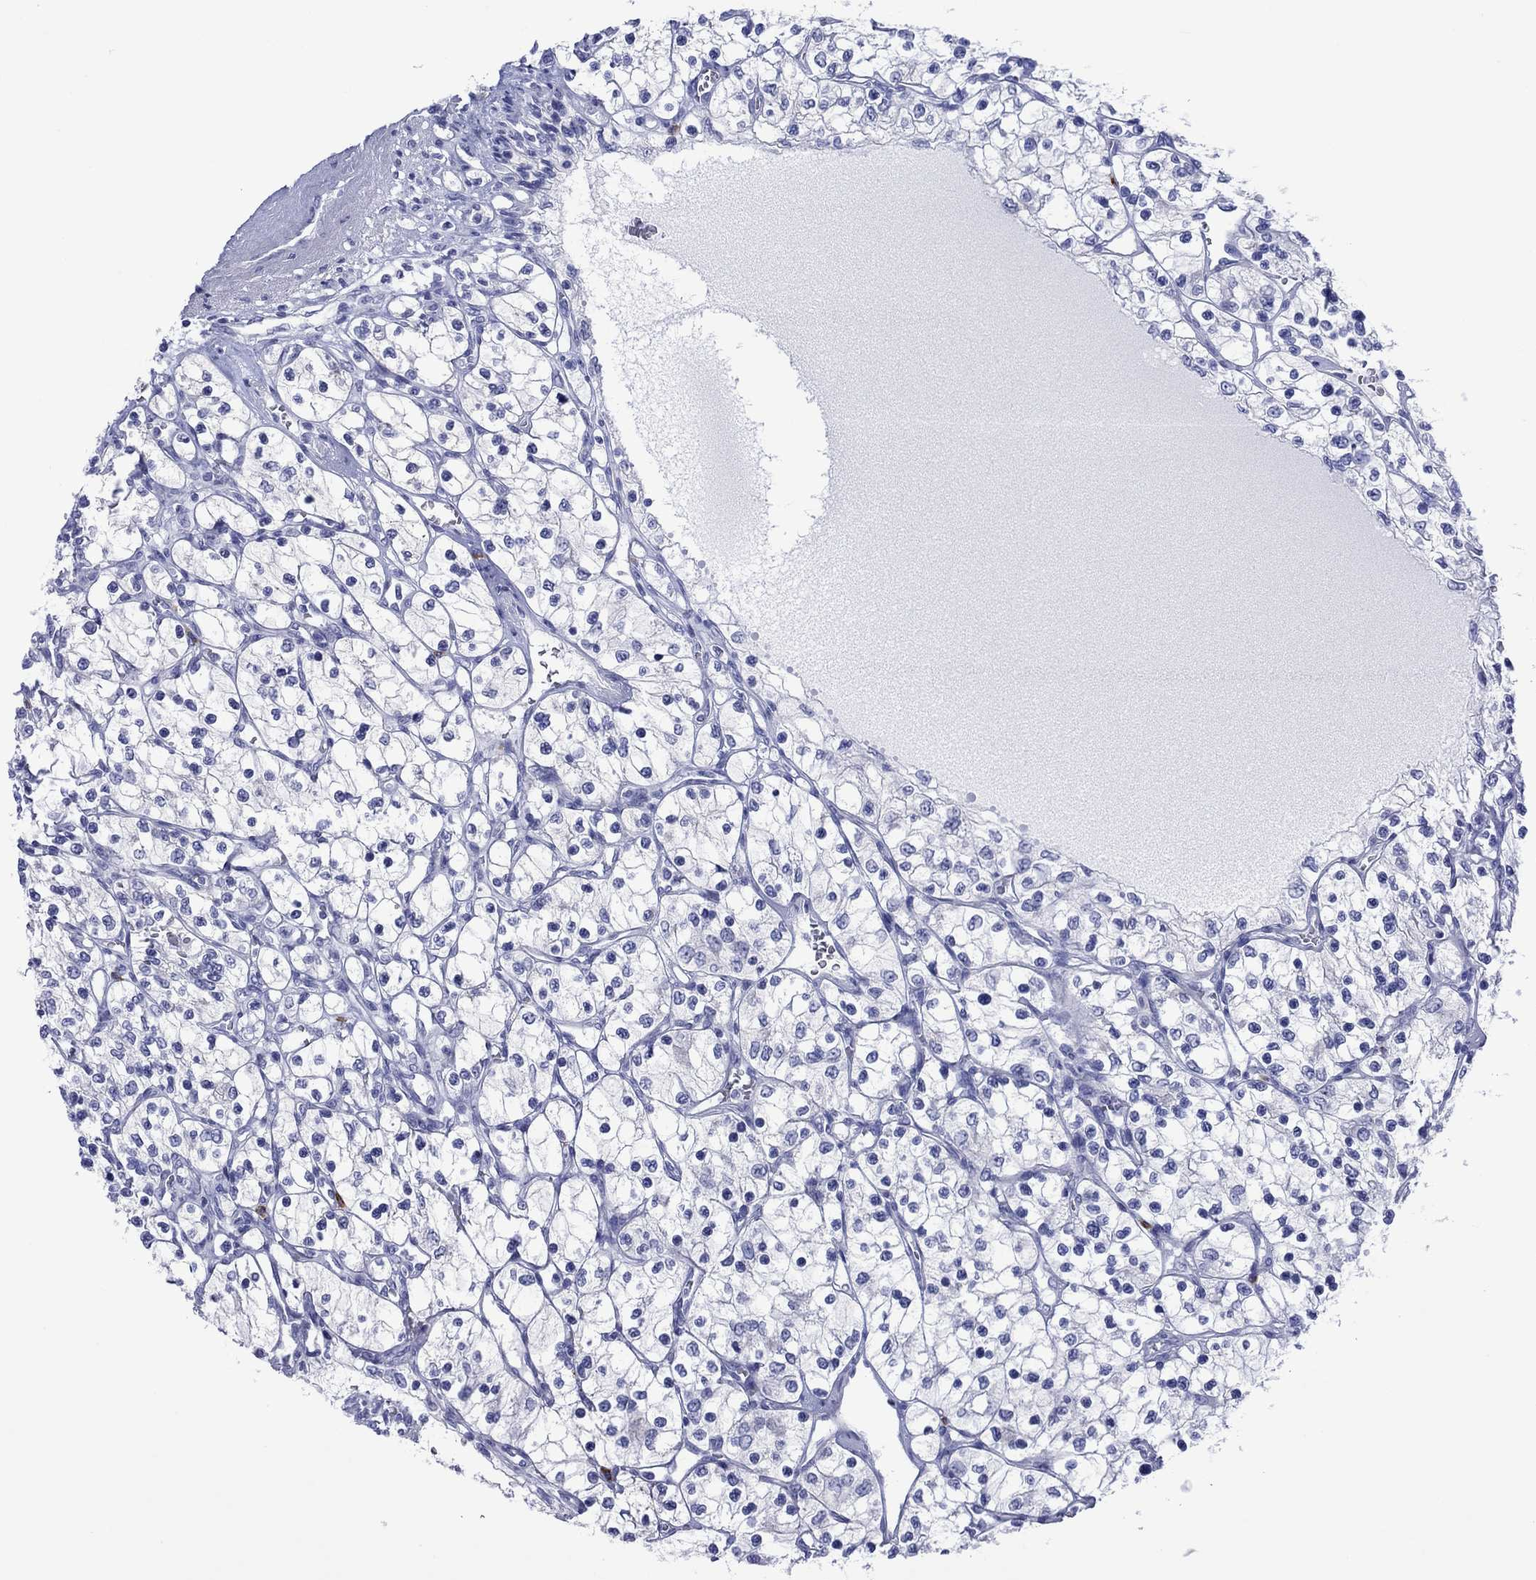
{"staining": {"intensity": "negative", "quantity": "none", "location": "none"}, "tissue": "renal cancer", "cell_type": "Tumor cells", "image_type": "cancer", "snomed": [{"axis": "morphology", "description": "Adenocarcinoma, NOS"}, {"axis": "topography", "description": "Kidney"}], "caption": "Tumor cells show no significant protein staining in renal cancer.", "gene": "MLANA", "patient": {"sex": "female", "age": 69}}